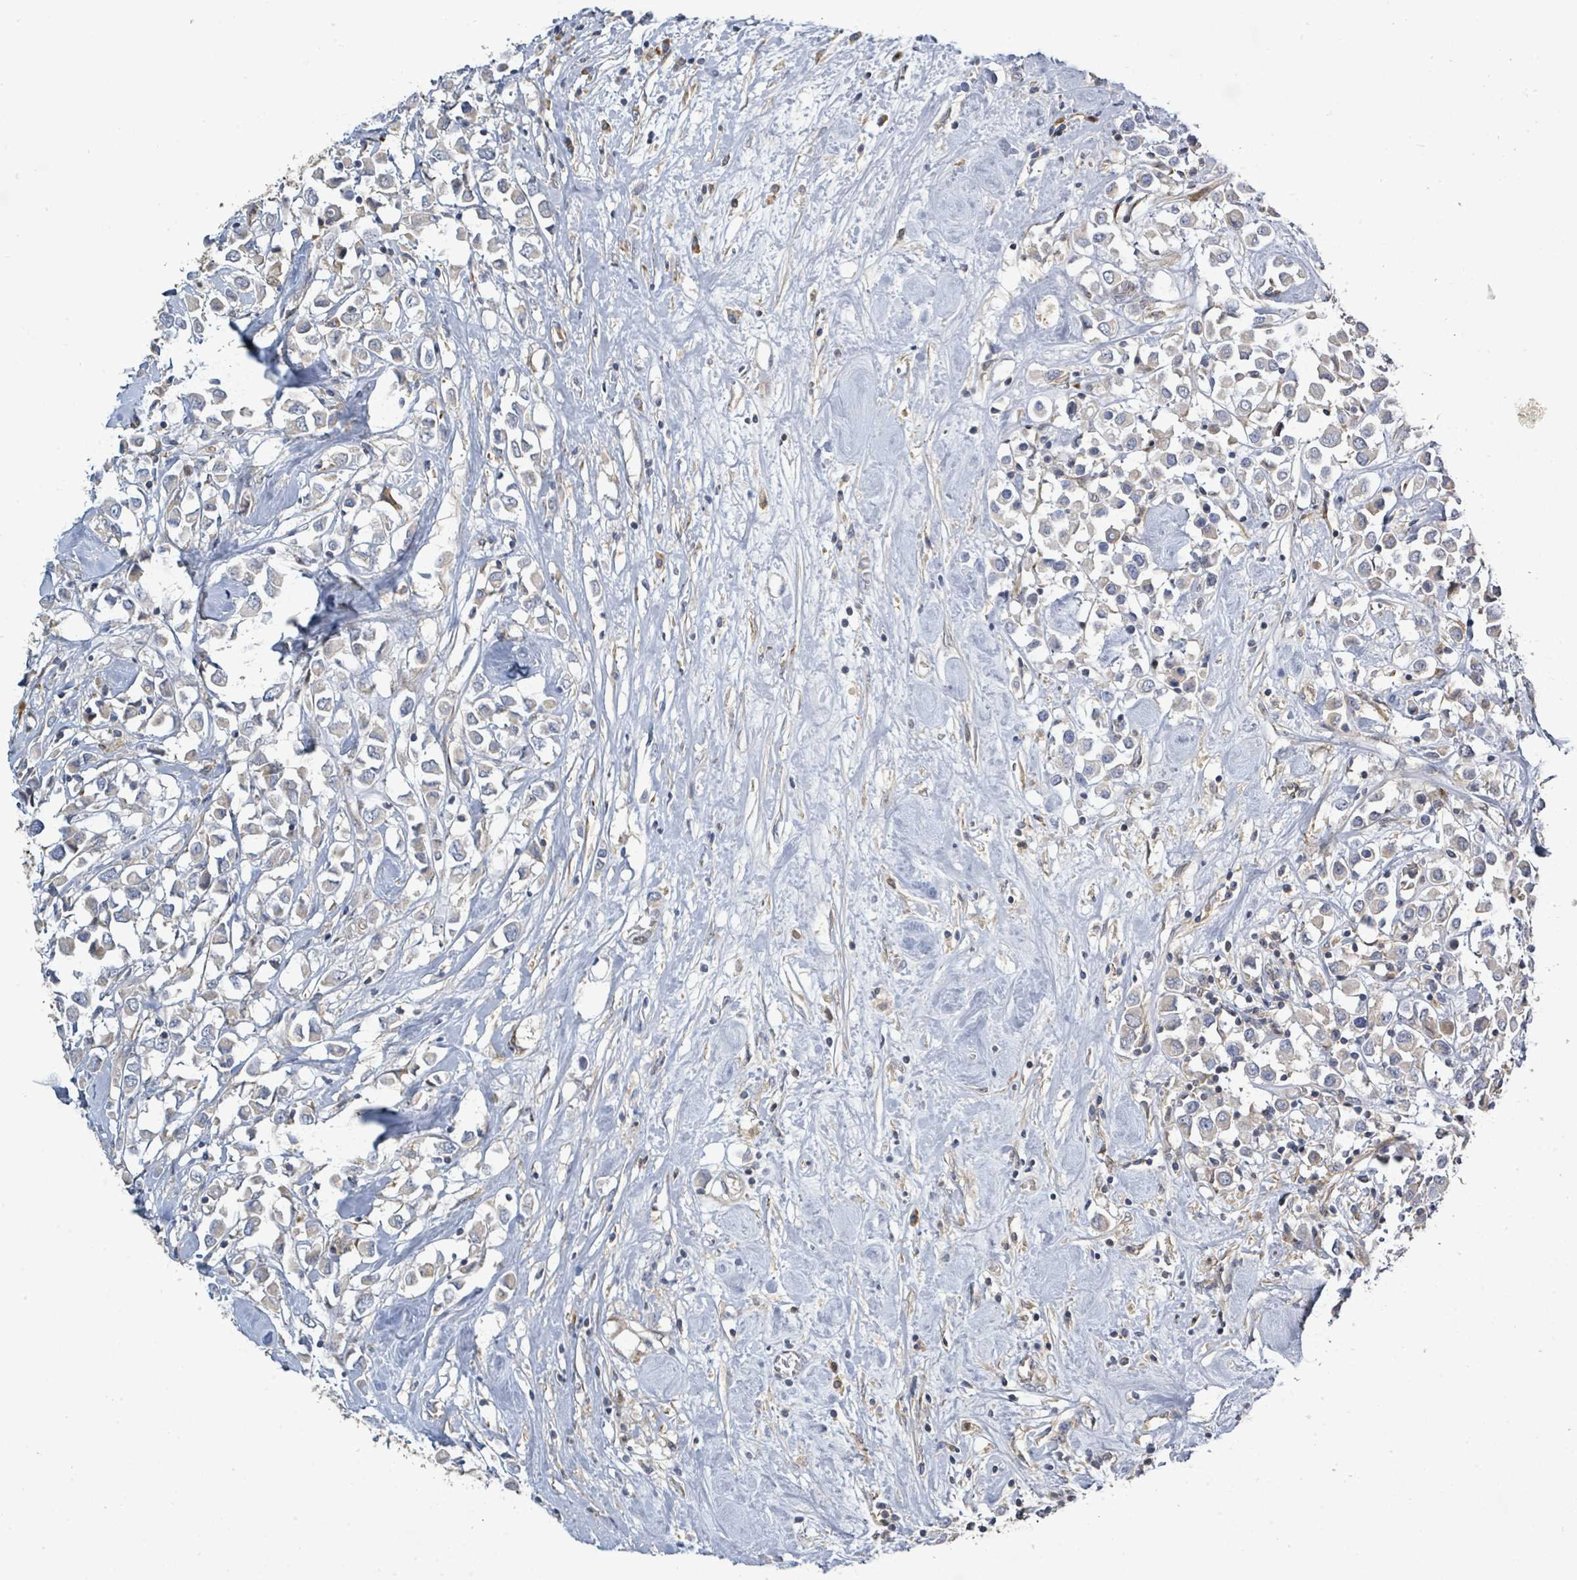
{"staining": {"intensity": "negative", "quantity": "none", "location": "none"}, "tissue": "breast cancer", "cell_type": "Tumor cells", "image_type": "cancer", "snomed": [{"axis": "morphology", "description": "Duct carcinoma"}, {"axis": "topography", "description": "Breast"}], "caption": "This photomicrograph is of breast cancer (intraductal carcinoma) stained with IHC to label a protein in brown with the nuclei are counter-stained blue. There is no staining in tumor cells.", "gene": "CFAP210", "patient": {"sex": "female", "age": 61}}